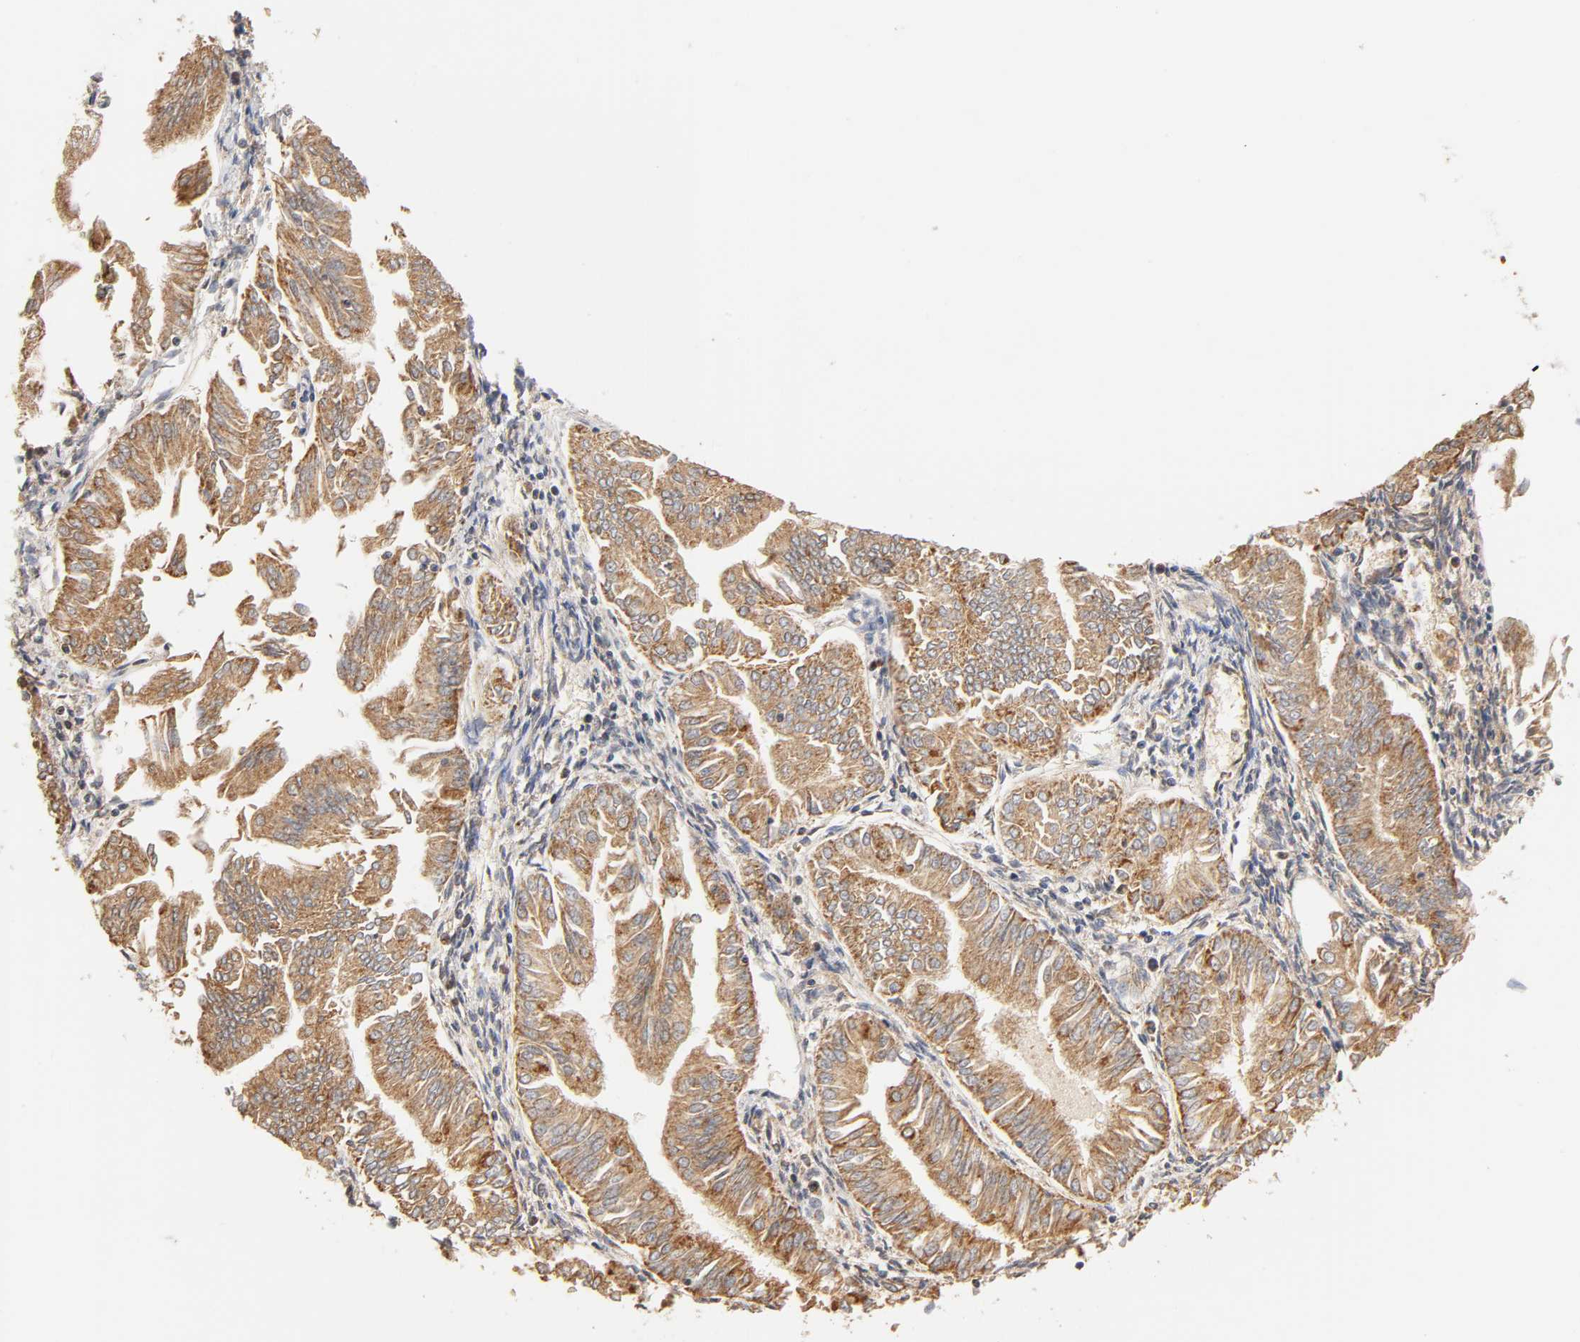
{"staining": {"intensity": "strong", "quantity": ">75%", "location": "cytoplasmic/membranous"}, "tissue": "endometrial cancer", "cell_type": "Tumor cells", "image_type": "cancer", "snomed": [{"axis": "morphology", "description": "Adenocarcinoma, NOS"}, {"axis": "topography", "description": "Endometrium"}], "caption": "The micrograph reveals staining of endometrial cancer (adenocarcinoma), revealing strong cytoplasmic/membranous protein staining (brown color) within tumor cells. The staining is performed using DAB brown chromogen to label protein expression. The nuclei are counter-stained blue using hematoxylin.", "gene": "PKN1", "patient": {"sex": "female", "age": 53}}